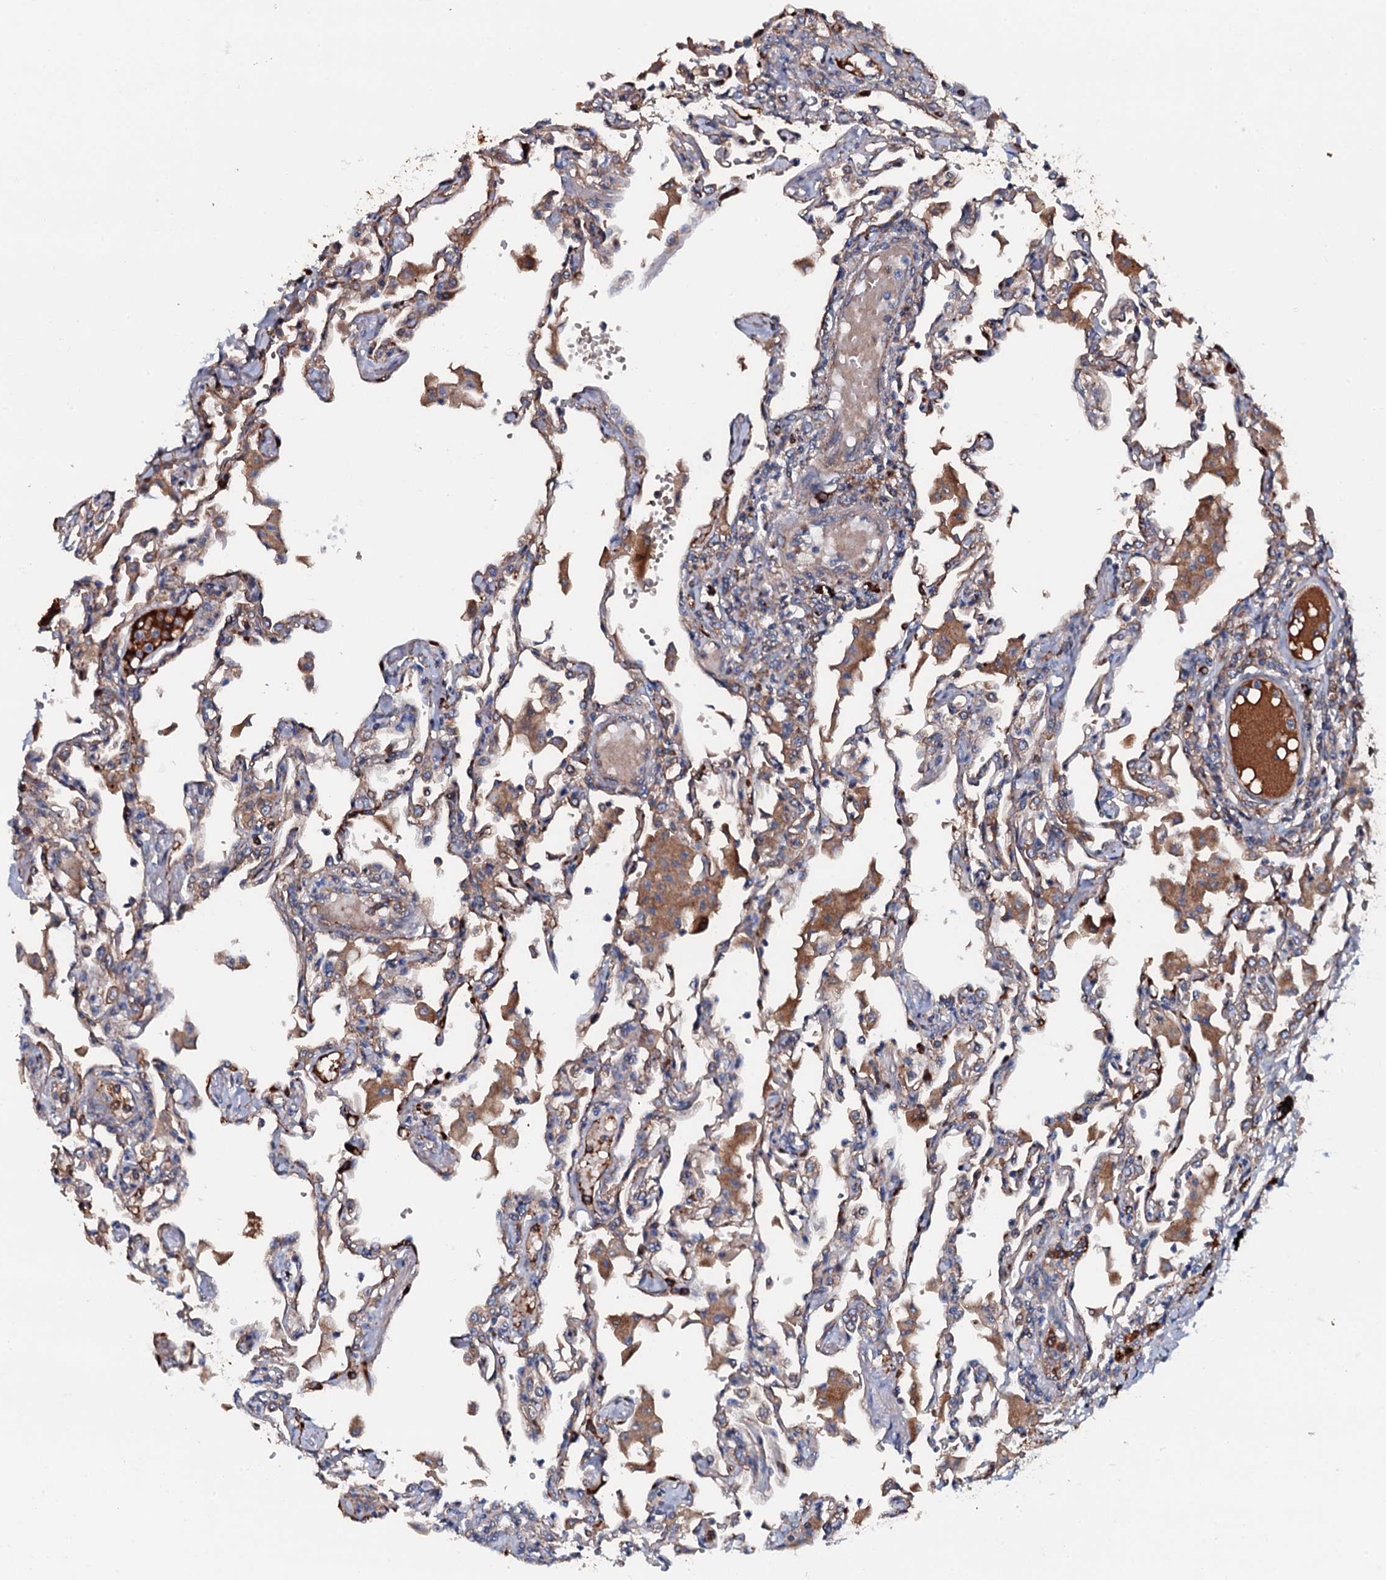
{"staining": {"intensity": "weak", "quantity": "25%-75%", "location": "cytoplasmic/membranous"}, "tissue": "lung", "cell_type": "Alveolar cells", "image_type": "normal", "snomed": [{"axis": "morphology", "description": "Normal tissue, NOS"}, {"axis": "topography", "description": "Bronchus"}, {"axis": "topography", "description": "Lung"}], "caption": "High-magnification brightfield microscopy of unremarkable lung stained with DAB (3,3'-diaminobenzidine) (brown) and counterstained with hematoxylin (blue). alveolar cells exhibit weak cytoplasmic/membranous positivity is appreciated in approximately25%-75% of cells. (DAB IHC, brown staining for protein, blue staining for nuclei).", "gene": "NEK1", "patient": {"sex": "female", "age": 49}}